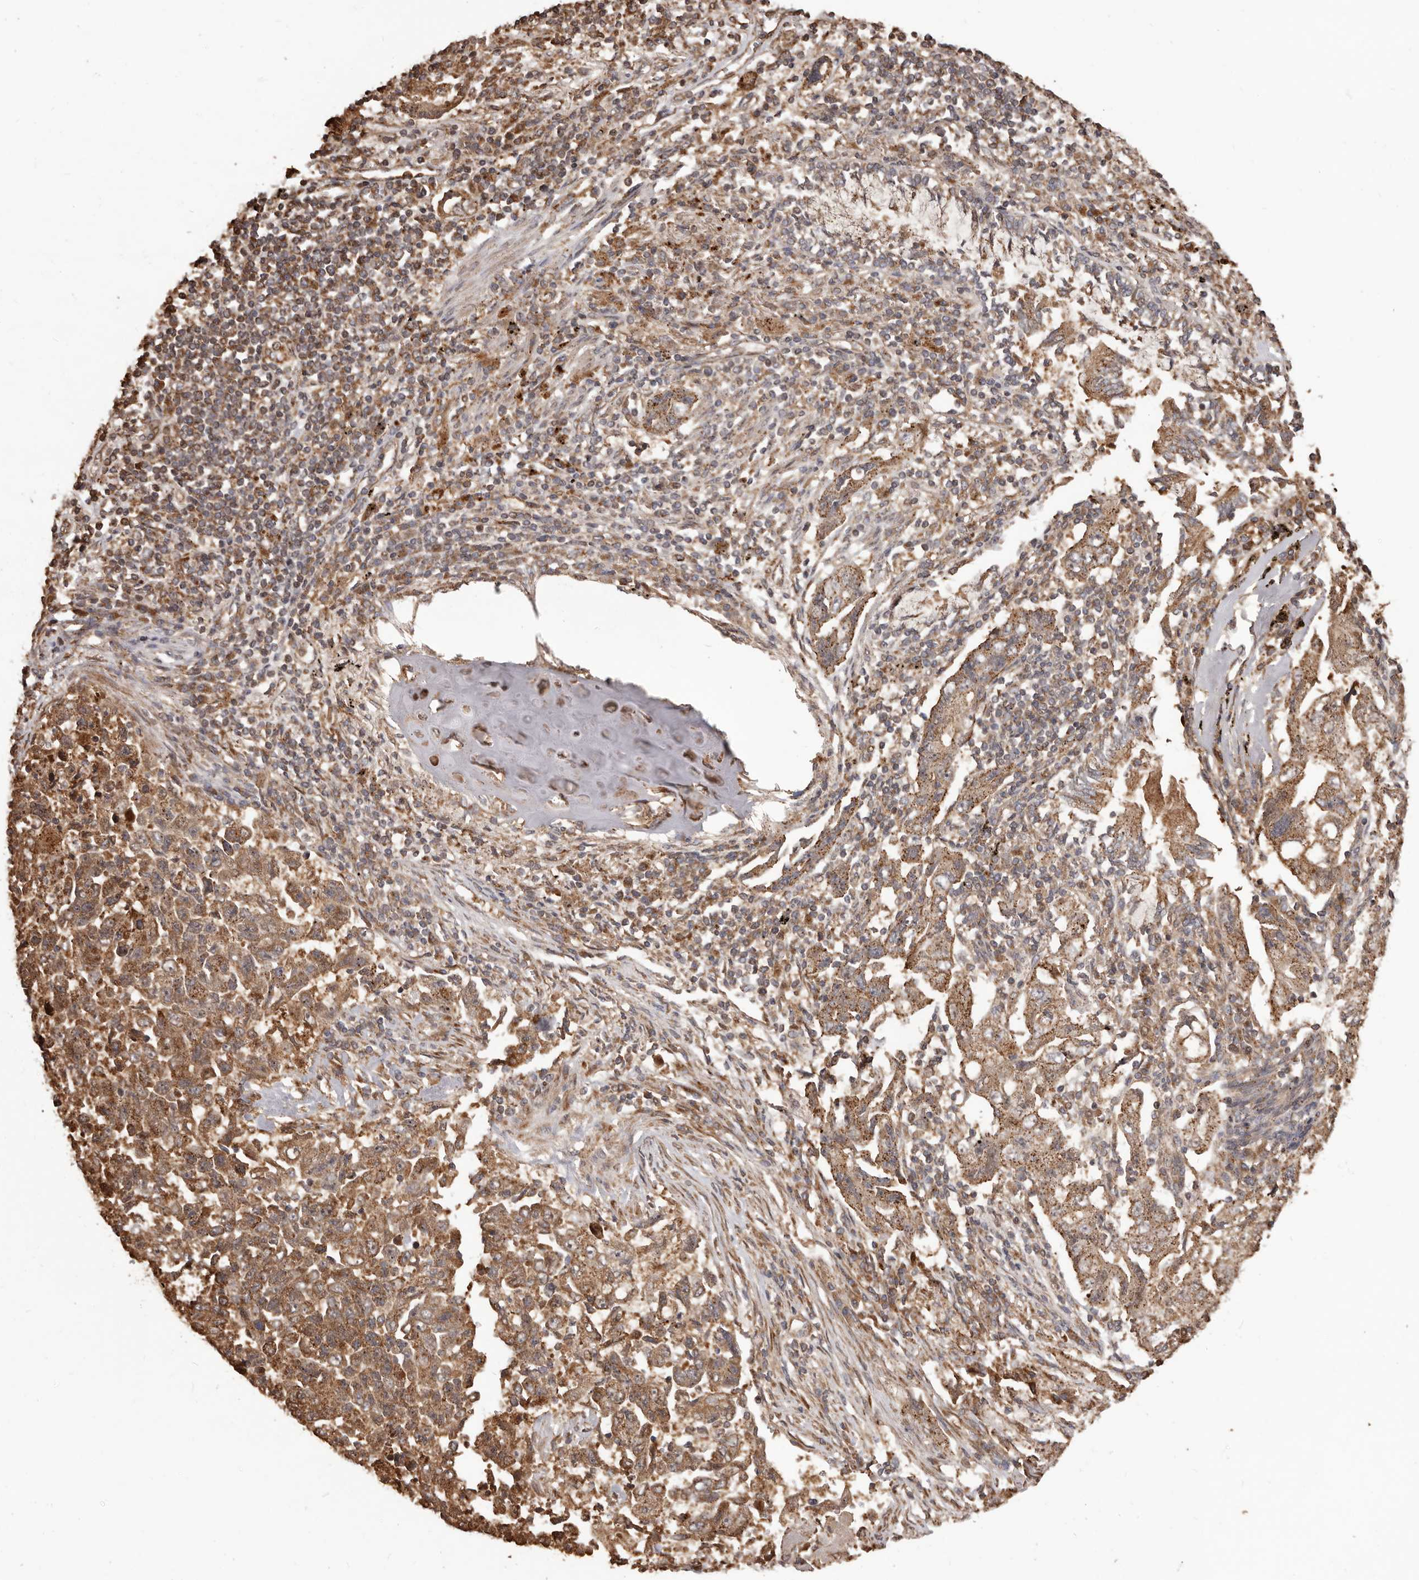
{"staining": {"intensity": "moderate", "quantity": ">75%", "location": "cytoplasmic/membranous"}, "tissue": "lung cancer", "cell_type": "Tumor cells", "image_type": "cancer", "snomed": [{"axis": "morphology", "description": "Adenocarcinoma, NOS"}, {"axis": "topography", "description": "Lung"}], "caption": "DAB immunohistochemical staining of human lung cancer (adenocarcinoma) demonstrates moderate cytoplasmic/membranous protein staining in approximately >75% of tumor cells.", "gene": "MTO1", "patient": {"sex": "female", "age": 51}}